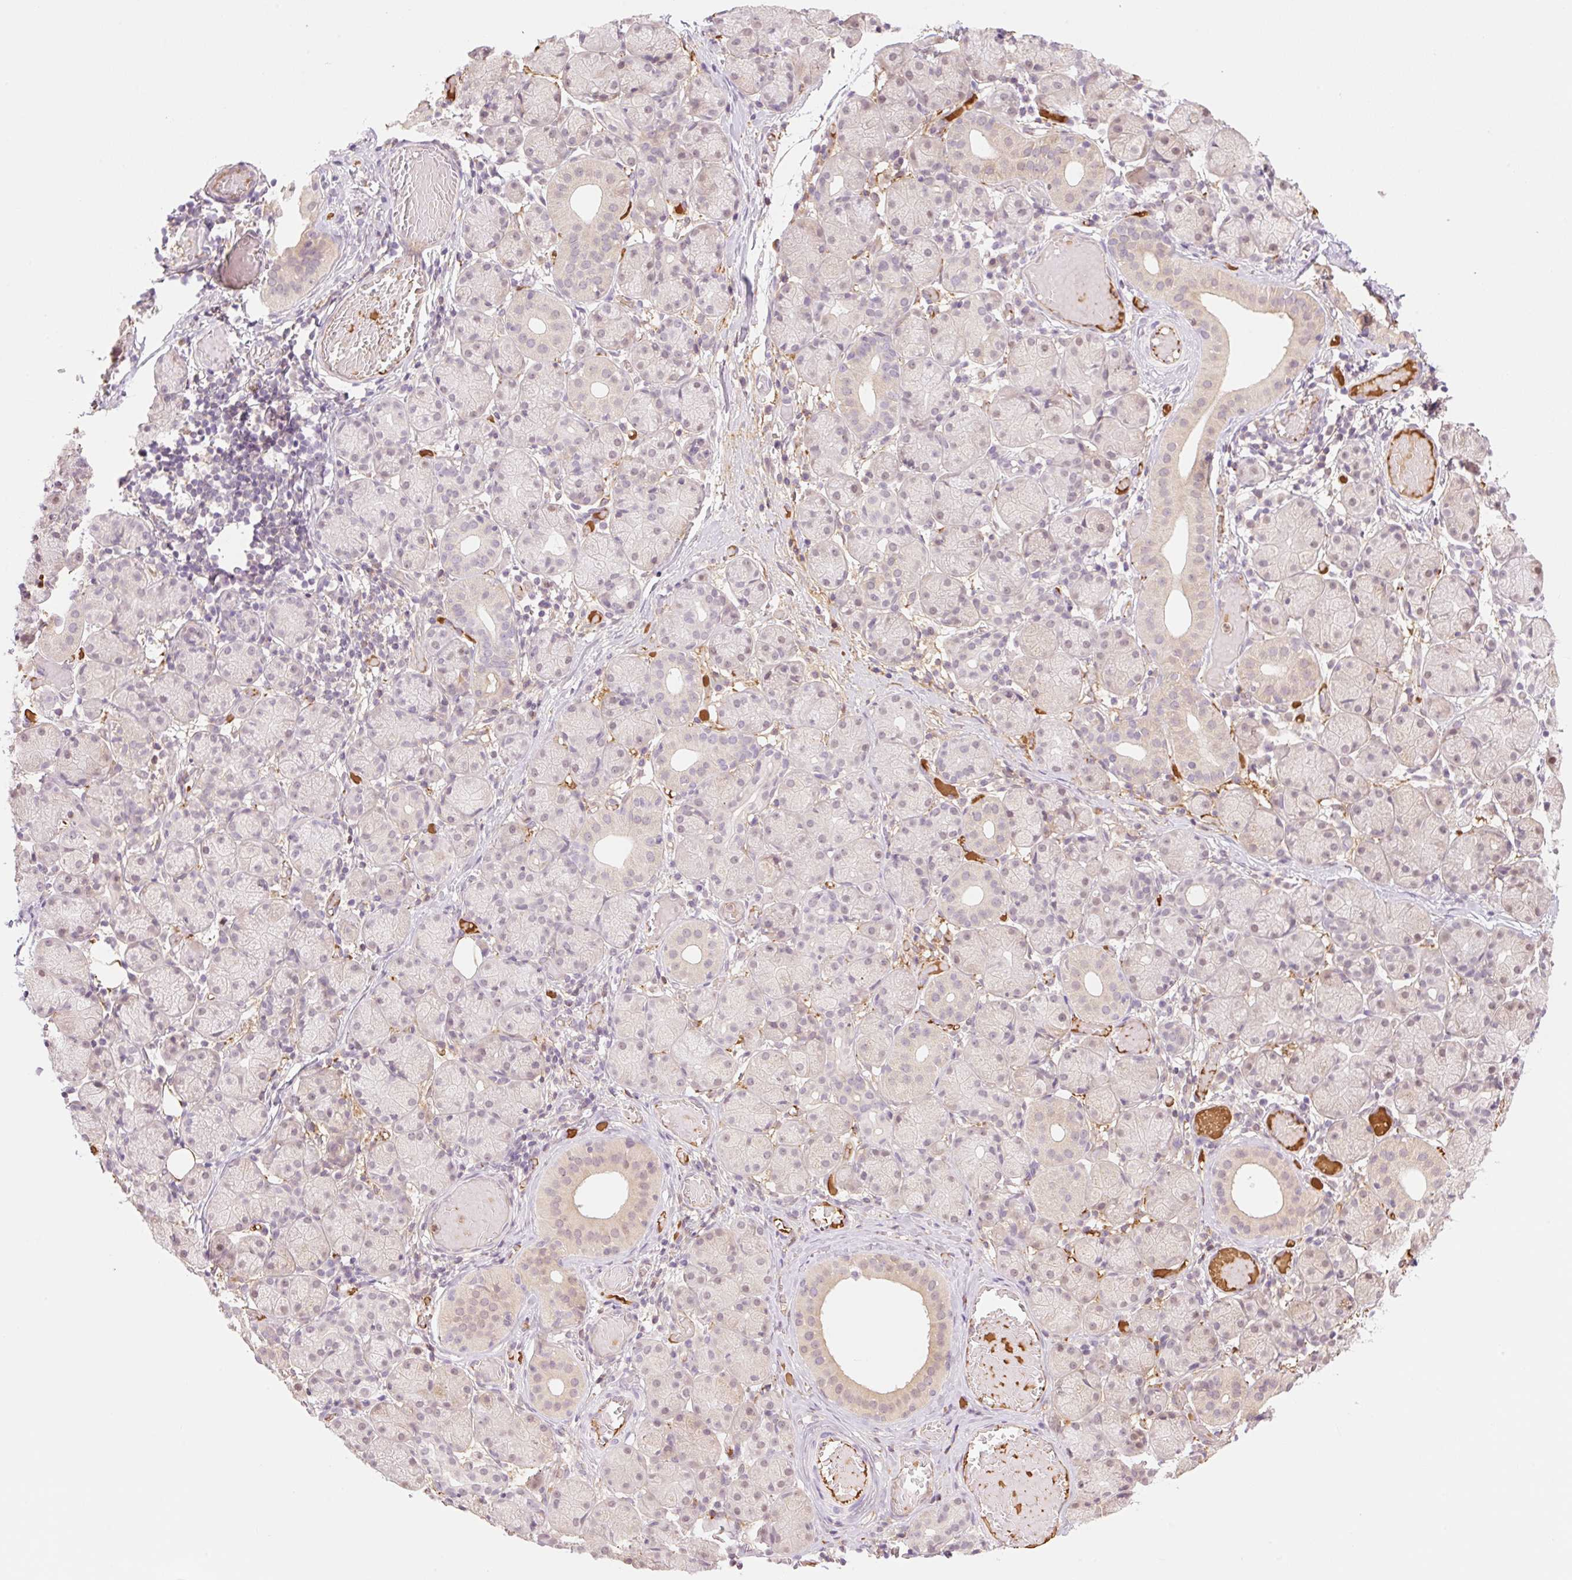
{"staining": {"intensity": "weak", "quantity": "25%-75%", "location": "cytoplasmic/membranous,nuclear"}, "tissue": "salivary gland", "cell_type": "Glandular cells", "image_type": "normal", "snomed": [{"axis": "morphology", "description": "Normal tissue, NOS"}, {"axis": "topography", "description": "Salivary gland"}], "caption": "About 25%-75% of glandular cells in unremarkable salivary gland show weak cytoplasmic/membranous,nuclear protein expression as visualized by brown immunohistochemical staining.", "gene": "HEBP1", "patient": {"sex": "female", "age": 24}}